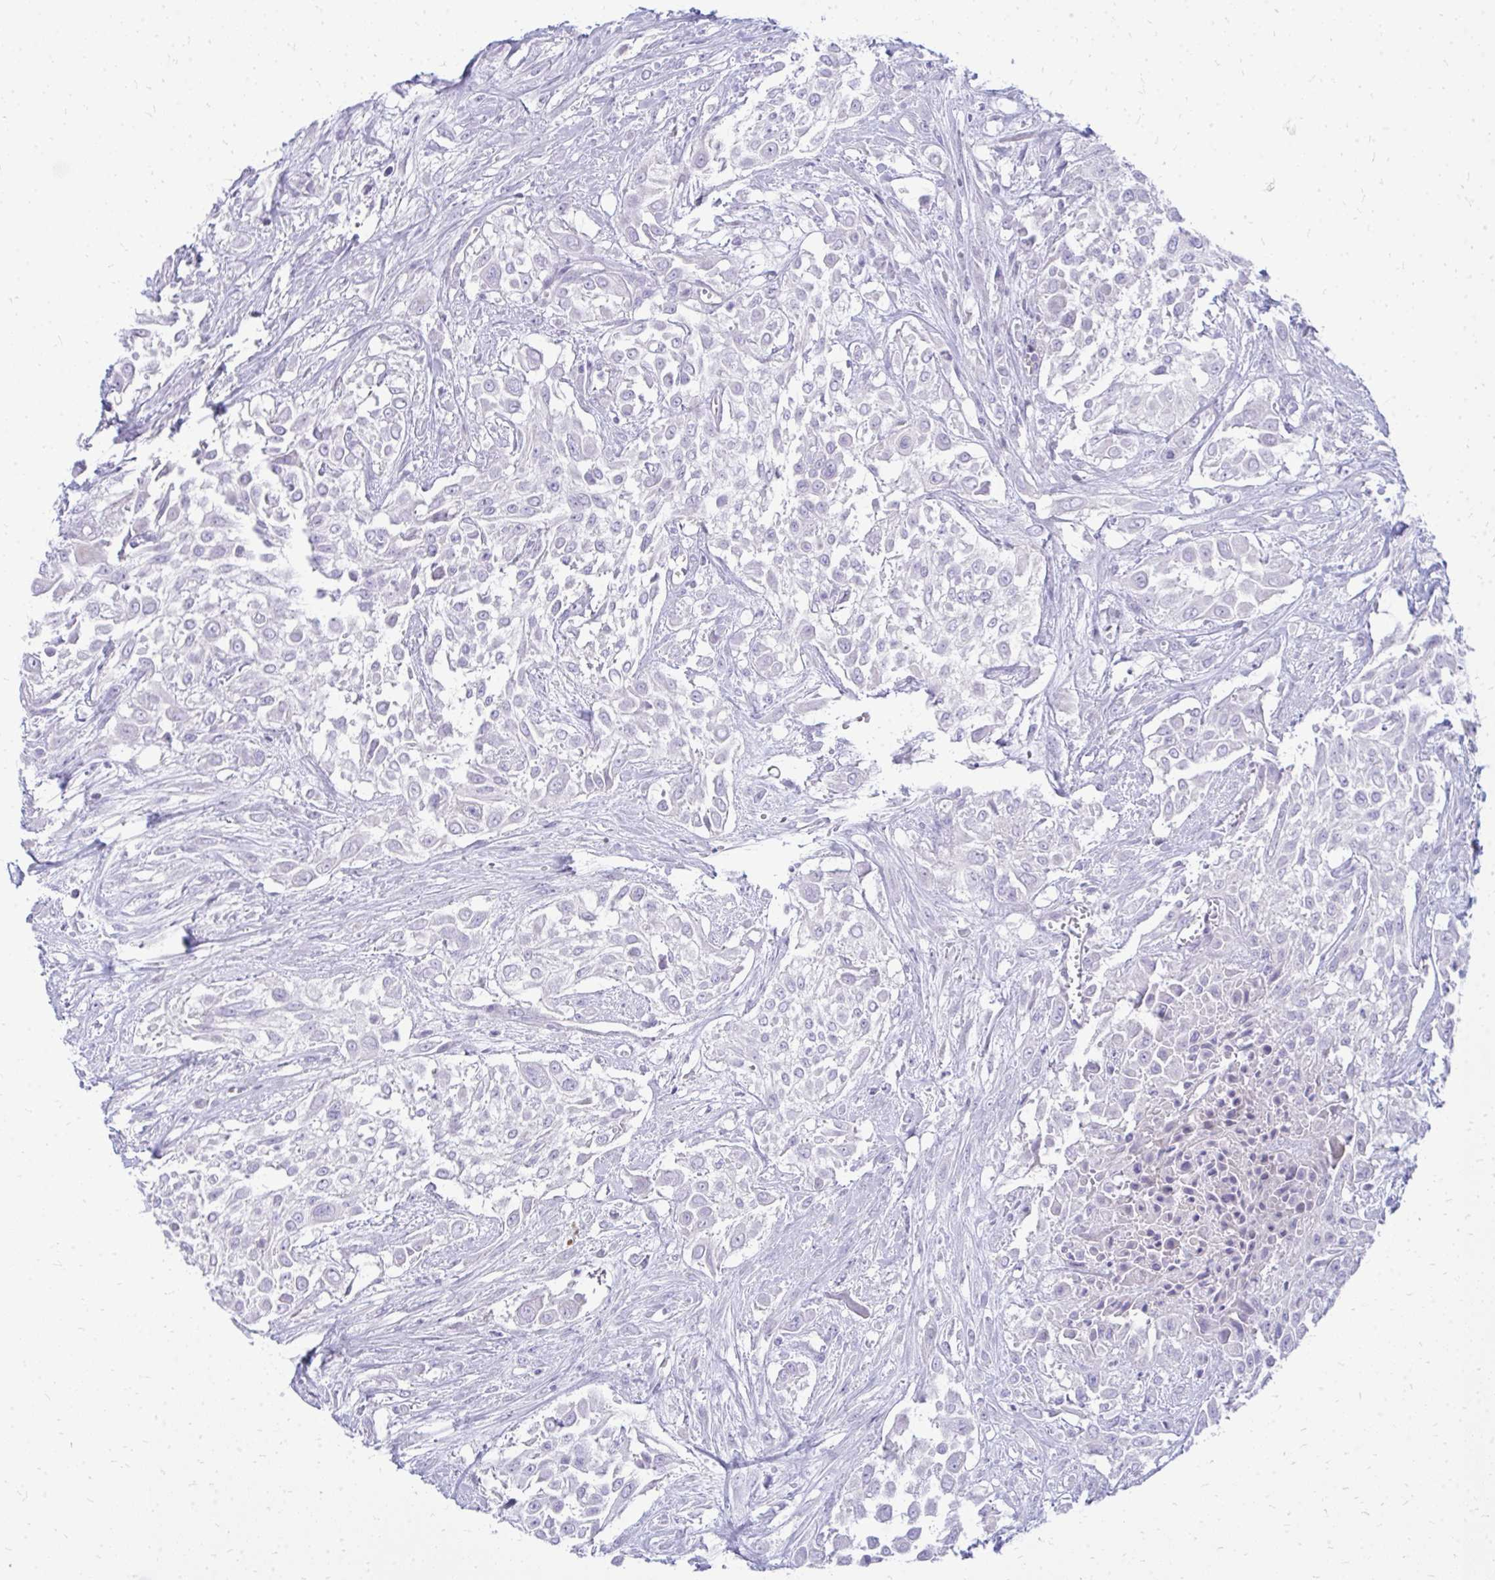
{"staining": {"intensity": "negative", "quantity": "none", "location": "none"}, "tissue": "urothelial cancer", "cell_type": "Tumor cells", "image_type": "cancer", "snomed": [{"axis": "morphology", "description": "Urothelial carcinoma, High grade"}, {"axis": "topography", "description": "Urinary bladder"}], "caption": "This is an IHC micrograph of human high-grade urothelial carcinoma. There is no positivity in tumor cells.", "gene": "TSPEAR", "patient": {"sex": "male", "age": 57}}